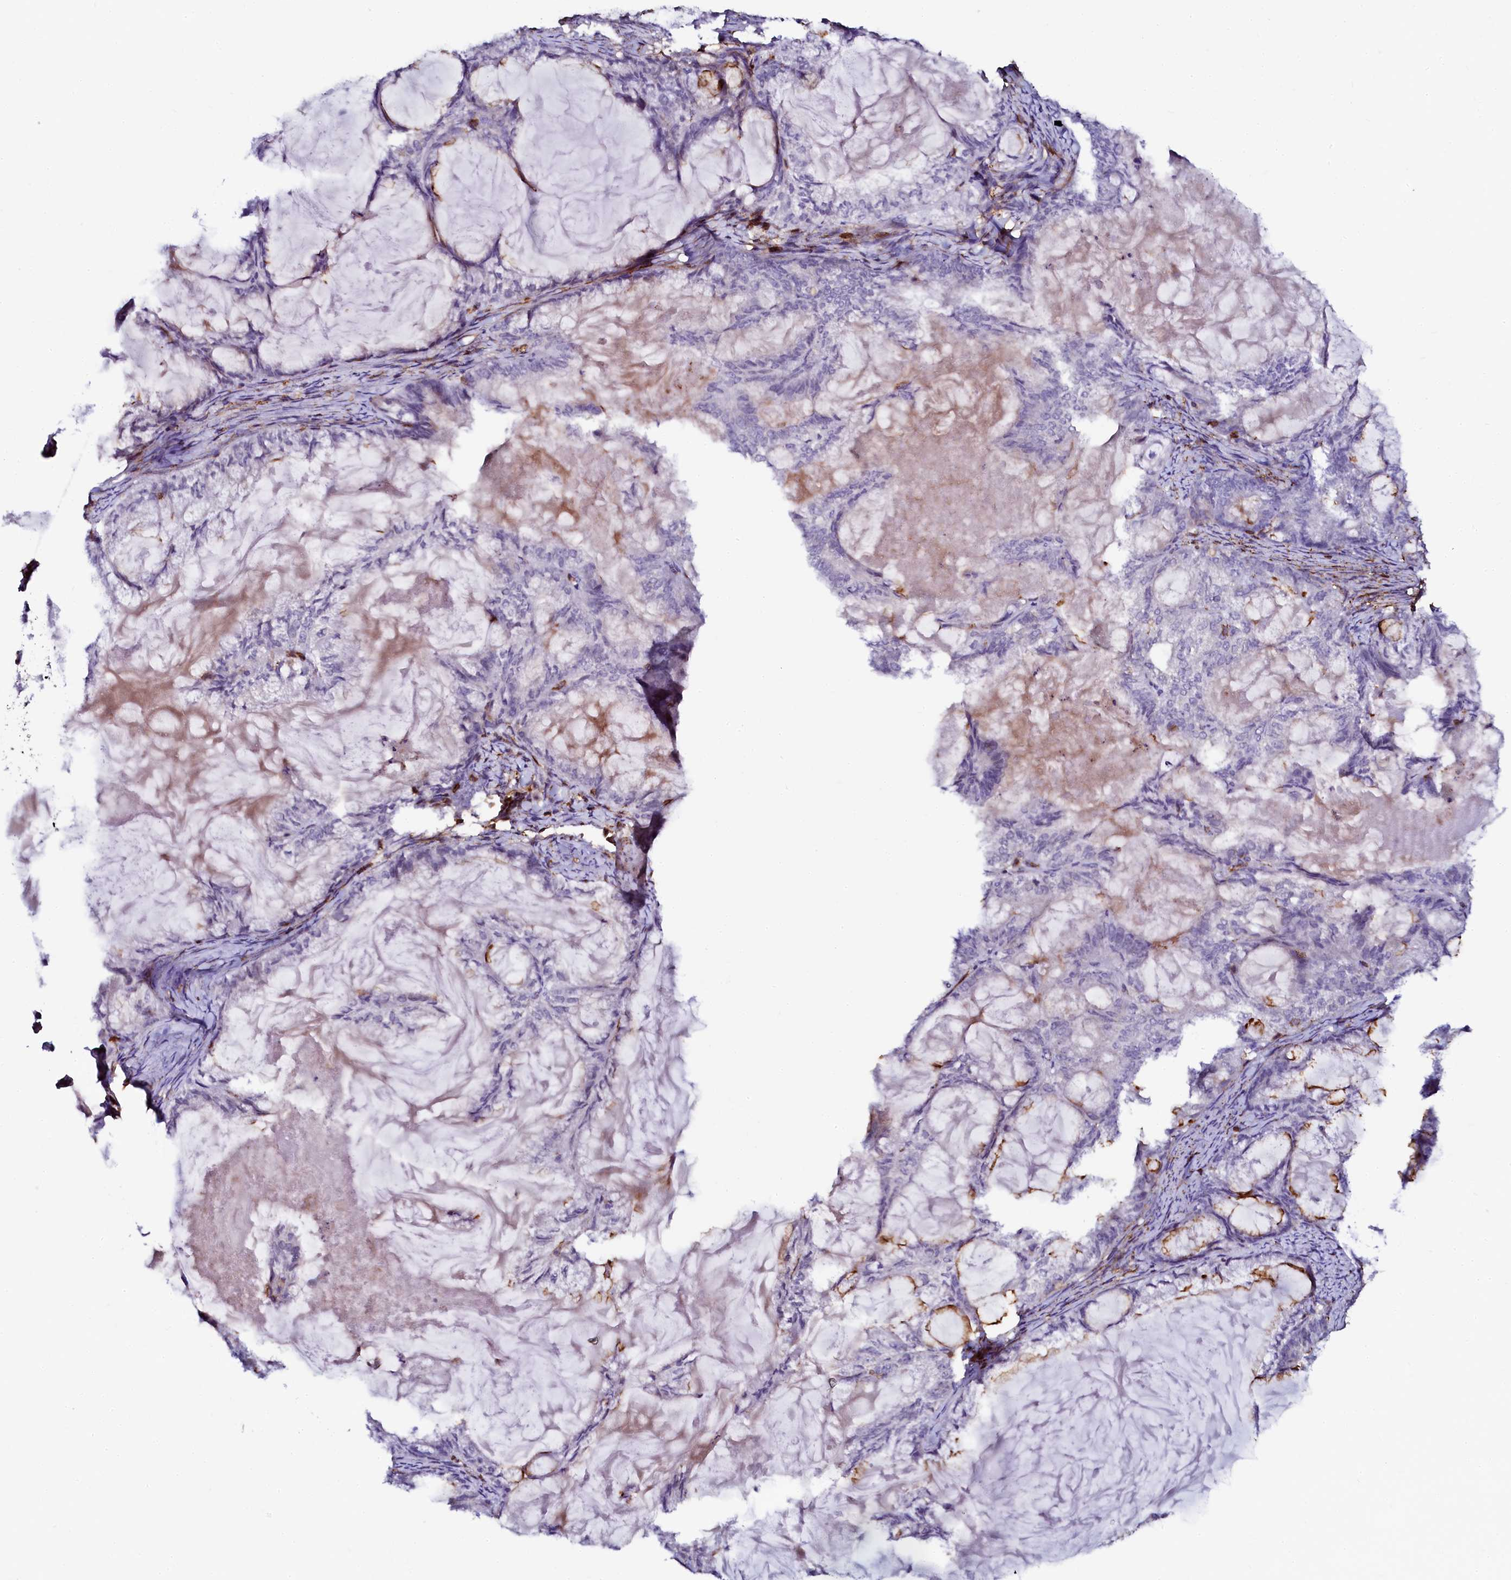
{"staining": {"intensity": "negative", "quantity": "none", "location": "none"}, "tissue": "endometrial cancer", "cell_type": "Tumor cells", "image_type": "cancer", "snomed": [{"axis": "morphology", "description": "Adenocarcinoma, NOS"}, {"axis": "topography", "description": "Endometrium"}], "caption": "Tumor cells show no significant staining in adenocarcinoma (endometrial). (Brightfield microscopy of DAB immunohistochemistry (IHC) at high magnification).", "gene": "AAAS", "patient": {"sex": "female", "age": 86}}